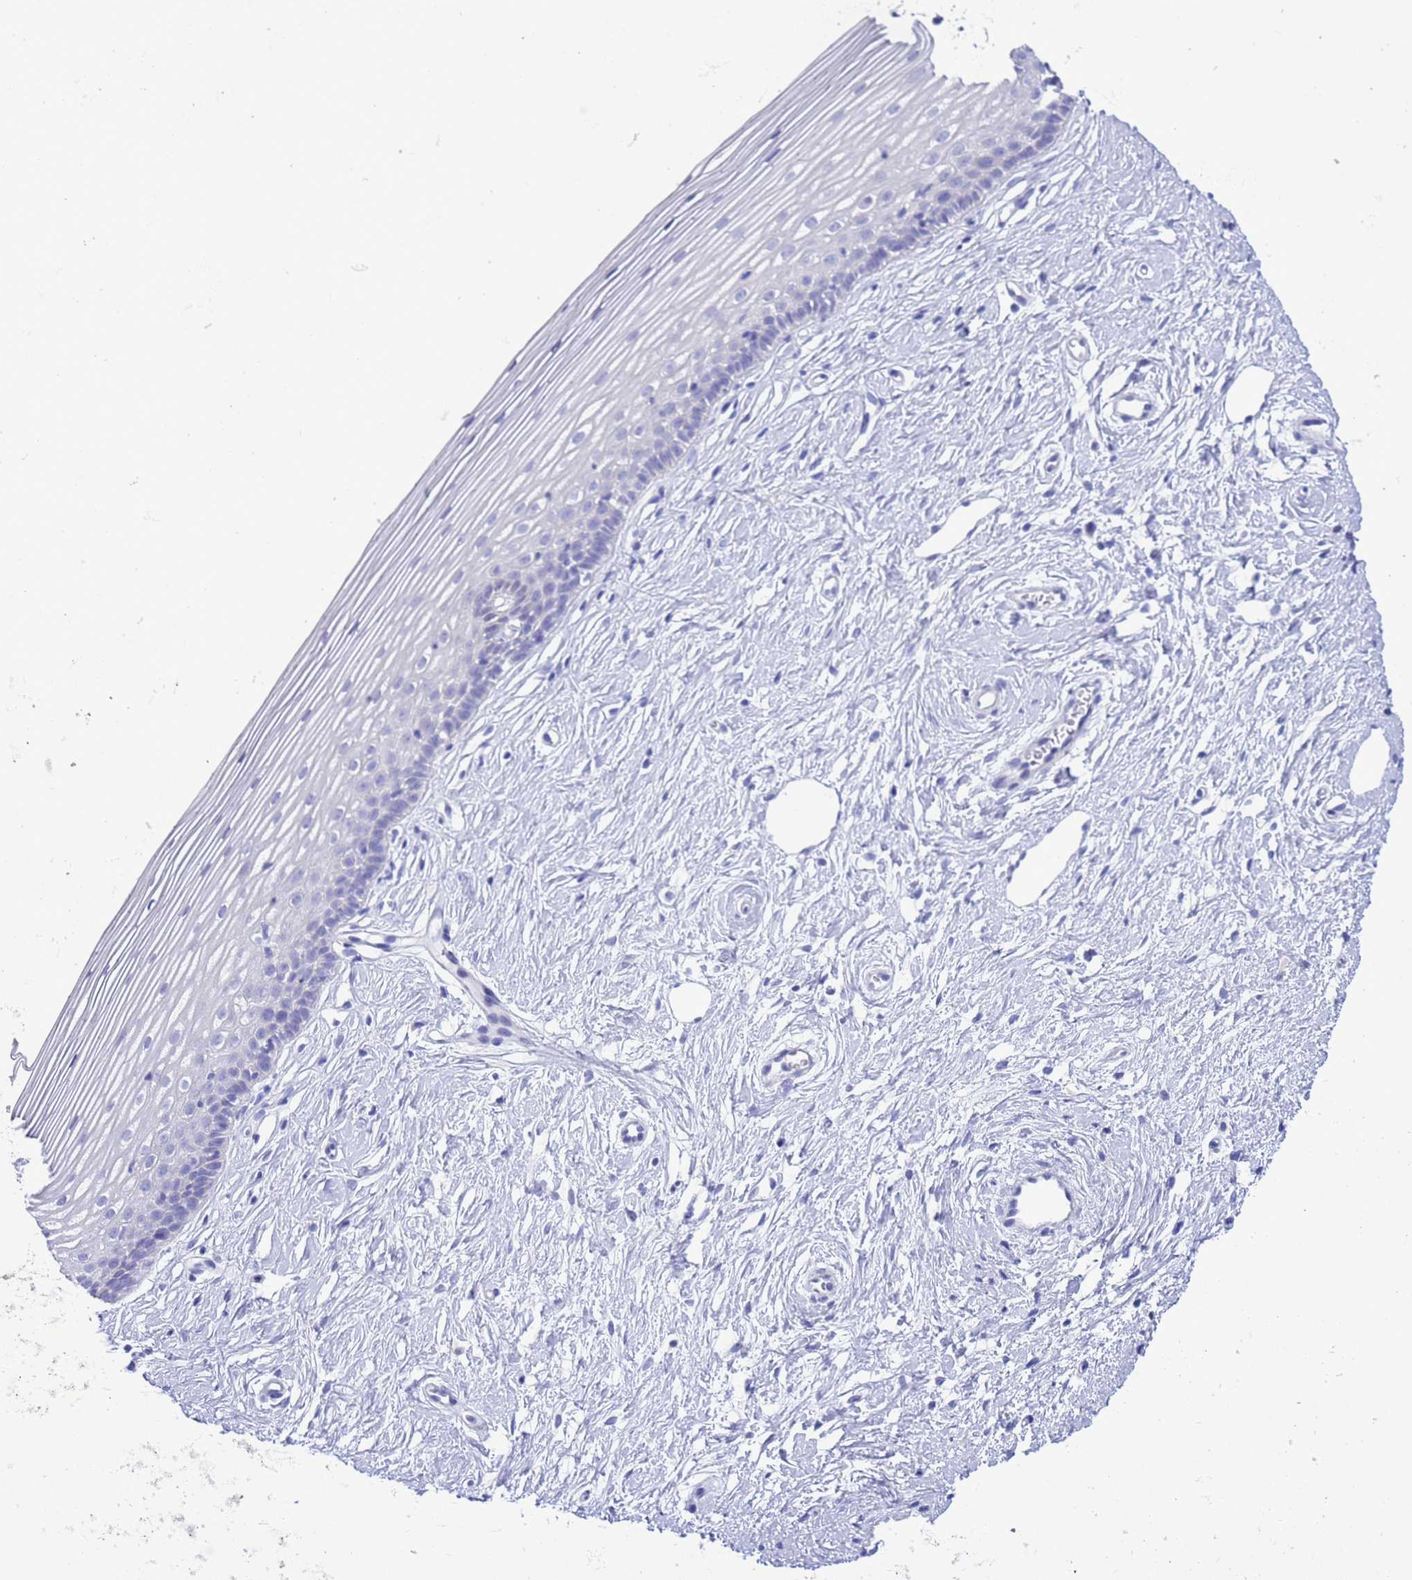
{"staining": {"intensity": "negative", "quantity": "none", "location": "none"}, "tissue": "cervix", "cell_type": "Glandular cells", "image_type": "normal", "snomed": [{"axis": "morphology", "description": "Normal tissue, NOS"}, {"axis": "topography", "description": "Cervix"}], "caption": "Immunohistochemistry of benign cervix displays no expression in glandular cells.", "gene": "GSTM1", "patient": {"sex": "female", "age": 40}}